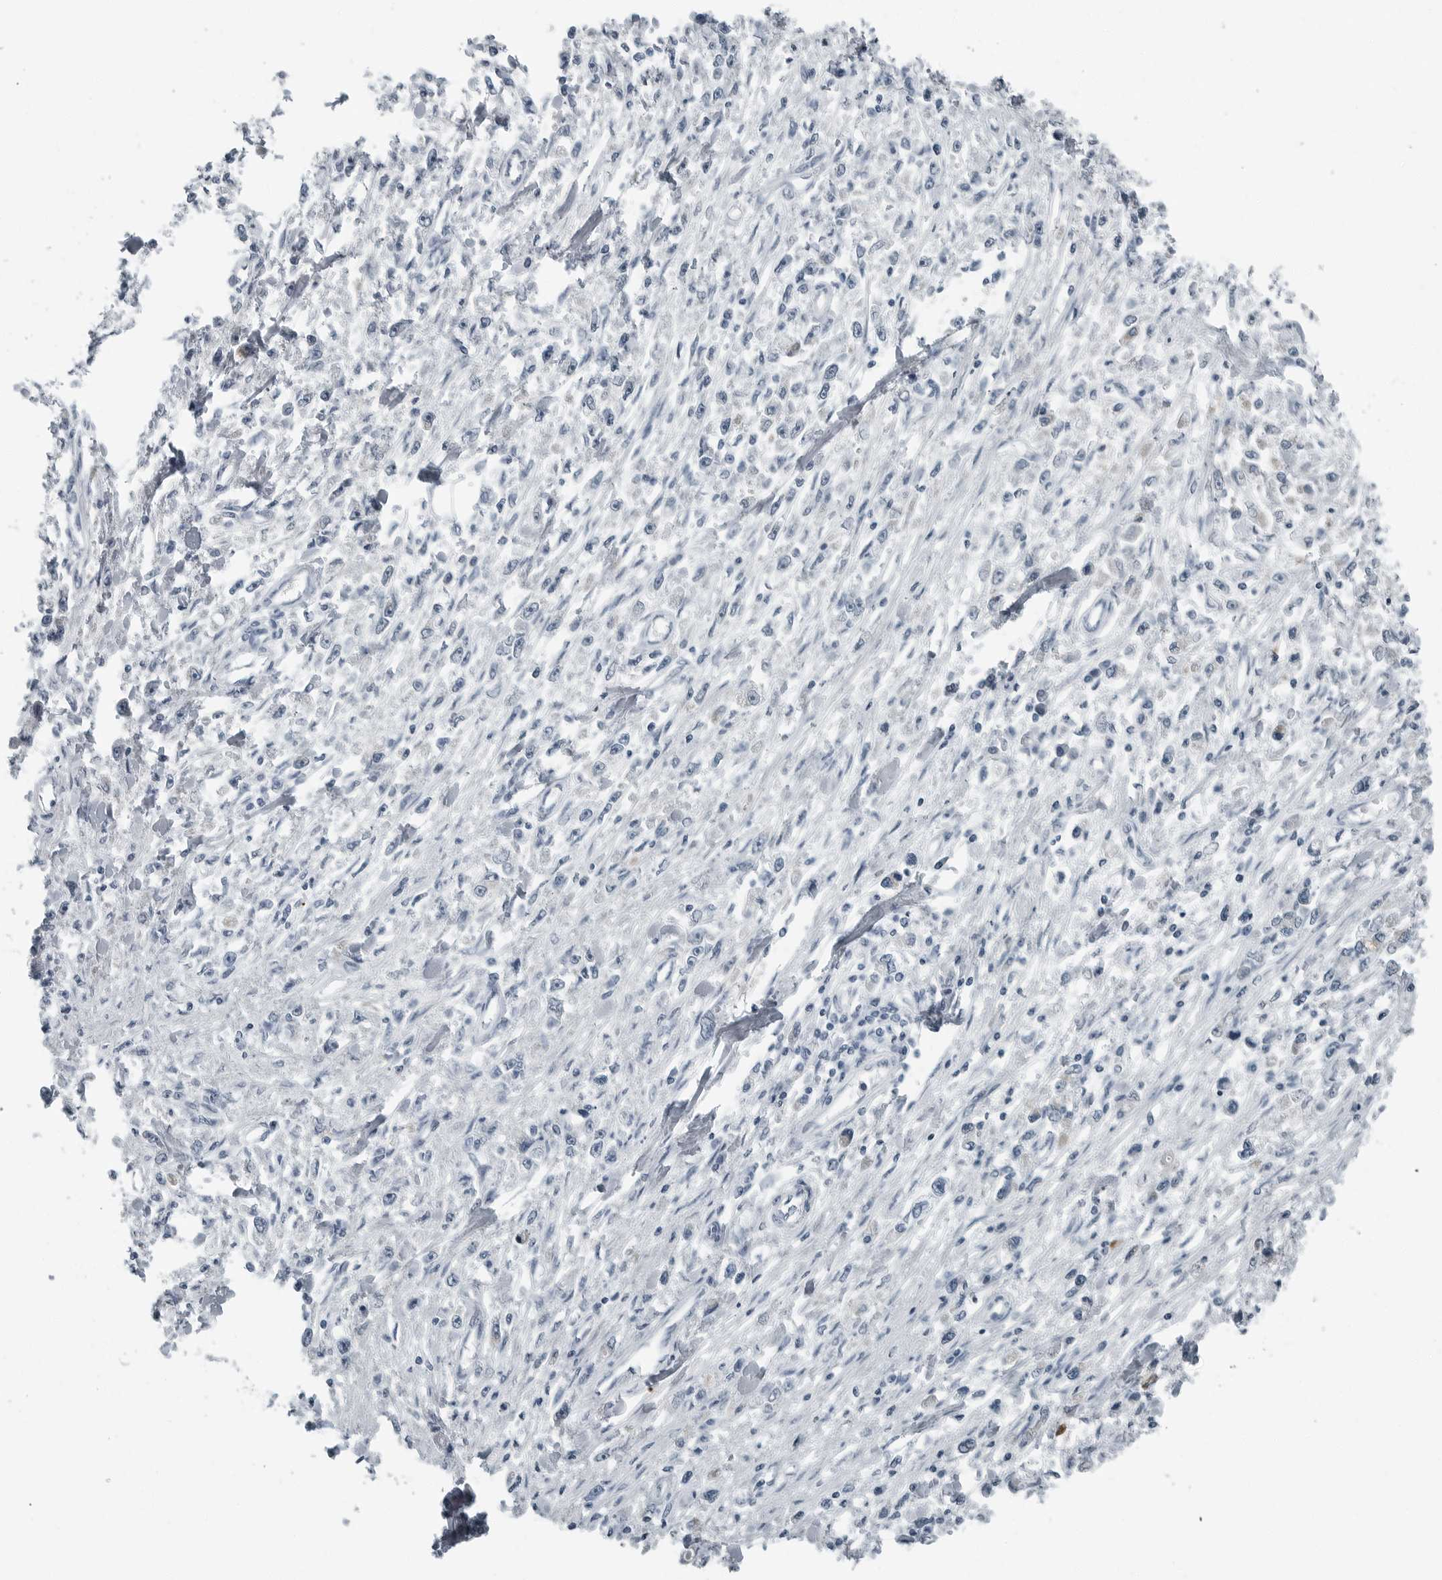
{"staining": {"intensity": "negative", "quantity": "none", "location": "none"}, "tissue": "stomach cancer", "cell_type": "Tumor cells", "image_type": "cancer", "snomed": [{"axis": "morphology", "description": "Adenocarcinoma, NOS"}, {"axis": "topography", "description": "Stomach"}], "caption": "An immunohistochemistry micrograph of stomach cancer is shown. There is no staining in tumor cells of stomach cancer.", "gene": "ZPBP2", "patient": {"sex": "female", "age": 59}}